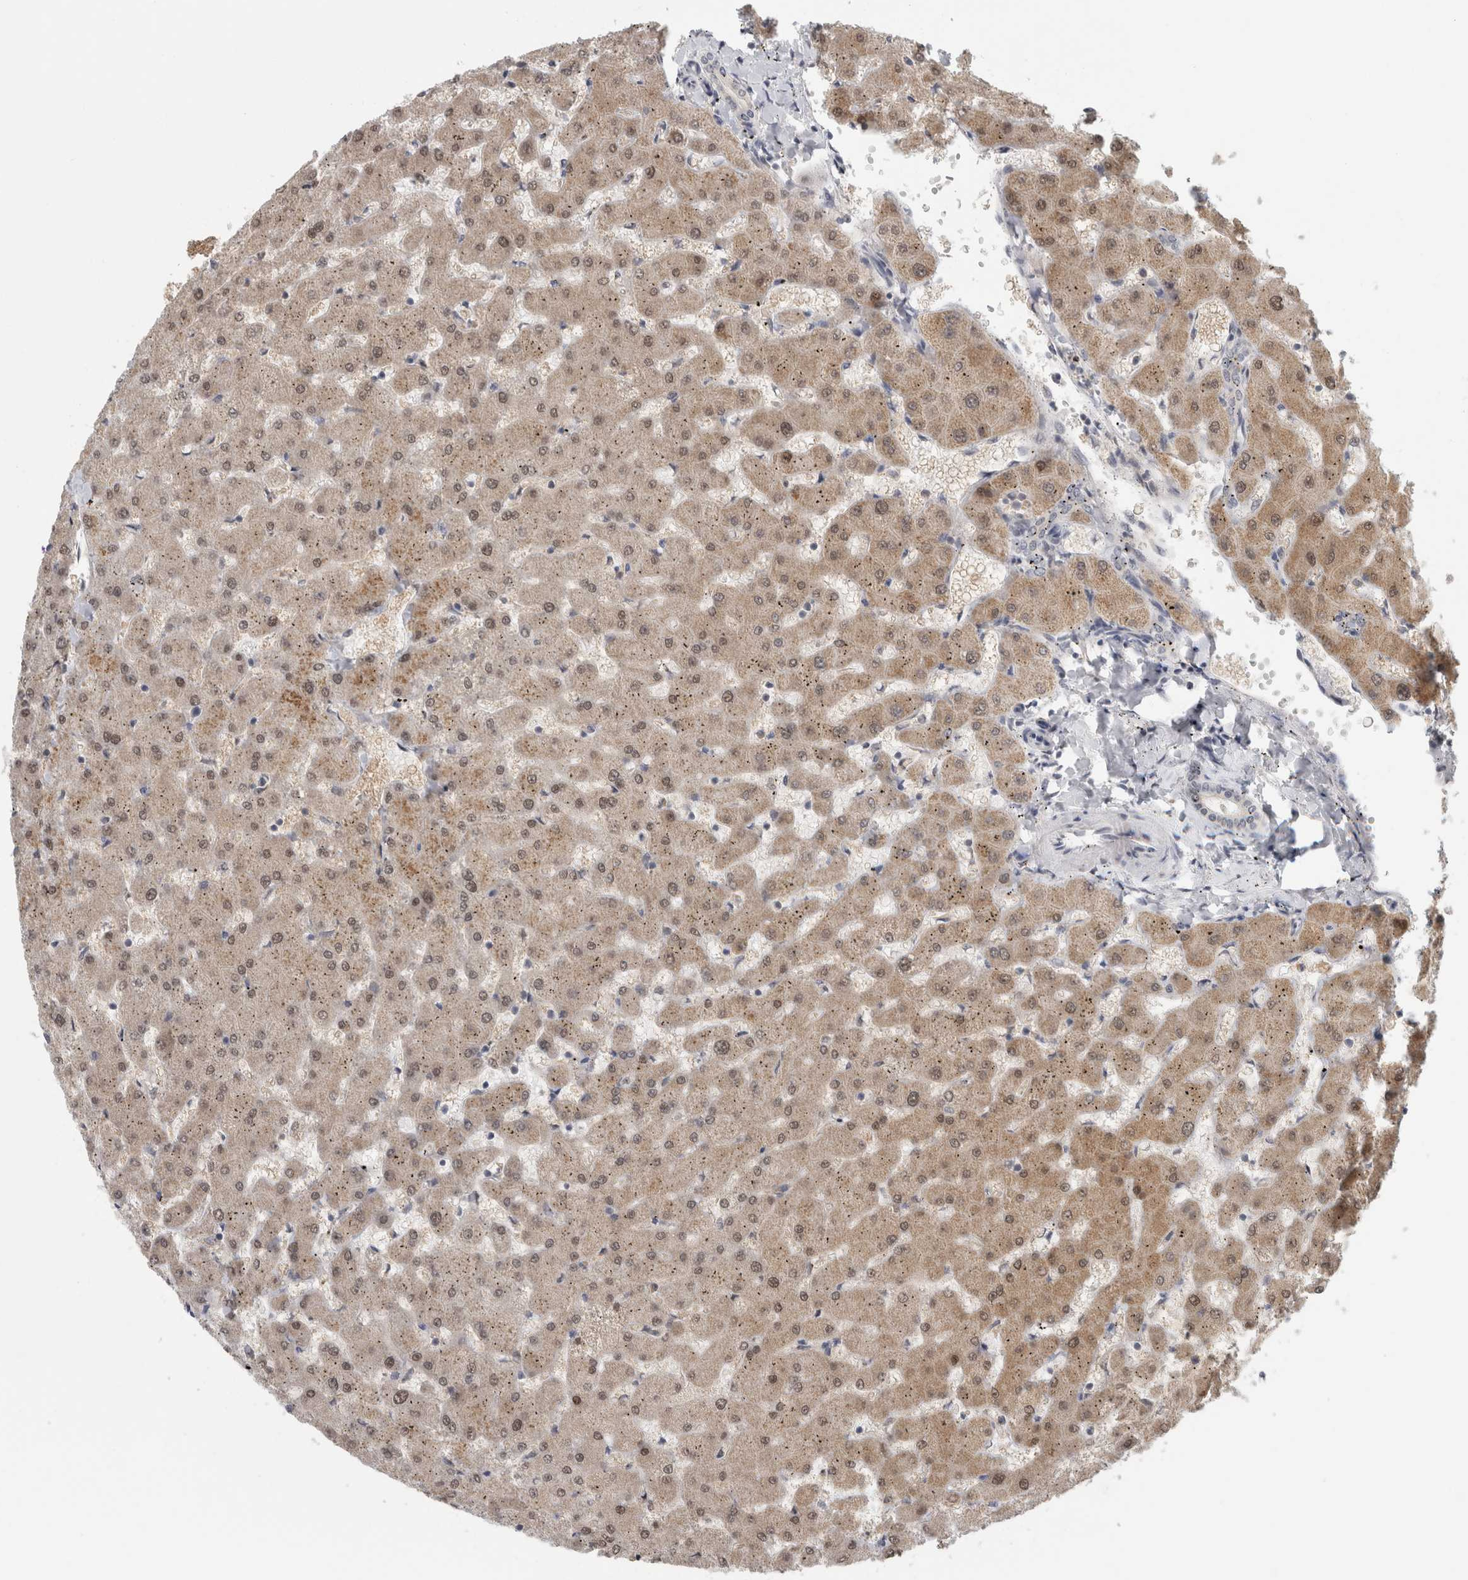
{"staining": {"intensity": "negative", "quantity": "none", "location": "none"}, "tissue": "liver", "cell_type": "Cholangiocytes", "image_type": "normal", "snomed": [{"axis": "morphology", "description": "Normal tissue, NOS"}, {"axis": "topography", "description": "Liver"}], "caption": "This micrograph is of unremarkable liver stained with immunohistochemistry to label a protein in brown with the nuclei are counter-stained blue. There is no positivity in cholangiocytes.", "gene": "PIGP", "patient": {"sex": "female", "age": 63}}